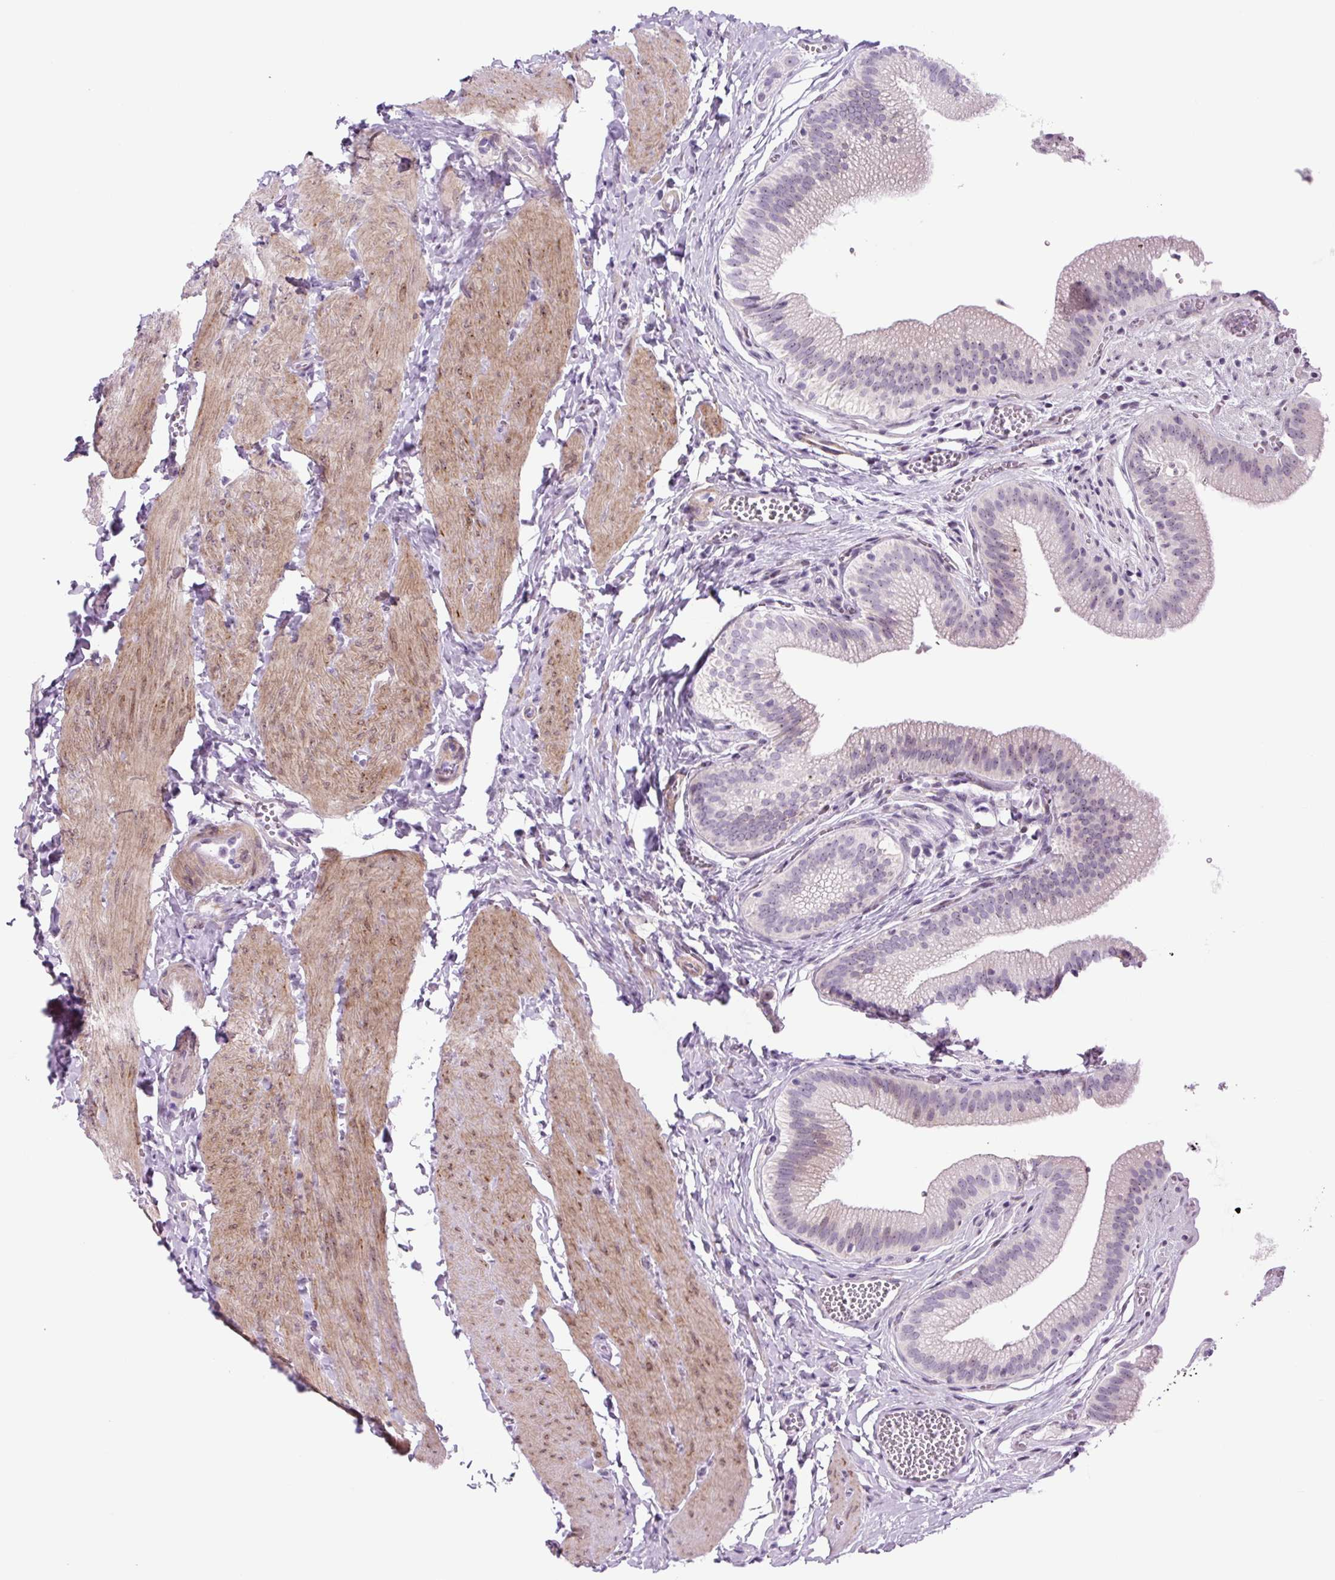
{"staining": {"intensity": "negative", "quantity": "none", "location": "none"}, "tissue": "gallbladder", "cell_type": "Glandular cells", "image_type": "normal", "snomed": [{"axis": "morphology", "description": "Normal tissue, NOS"}, {"axis": "topography", "description": "Gallbladder"}, {"axis": "topography", "description": "Peripheral nerve tissue"}], "caption": "This is an immunohistochemistry micrograph of unremarkable gallbladder. There is no positivity in glandular cells.", "gene": "RRS1", "patient": {"sex": "male", "age": 17}}